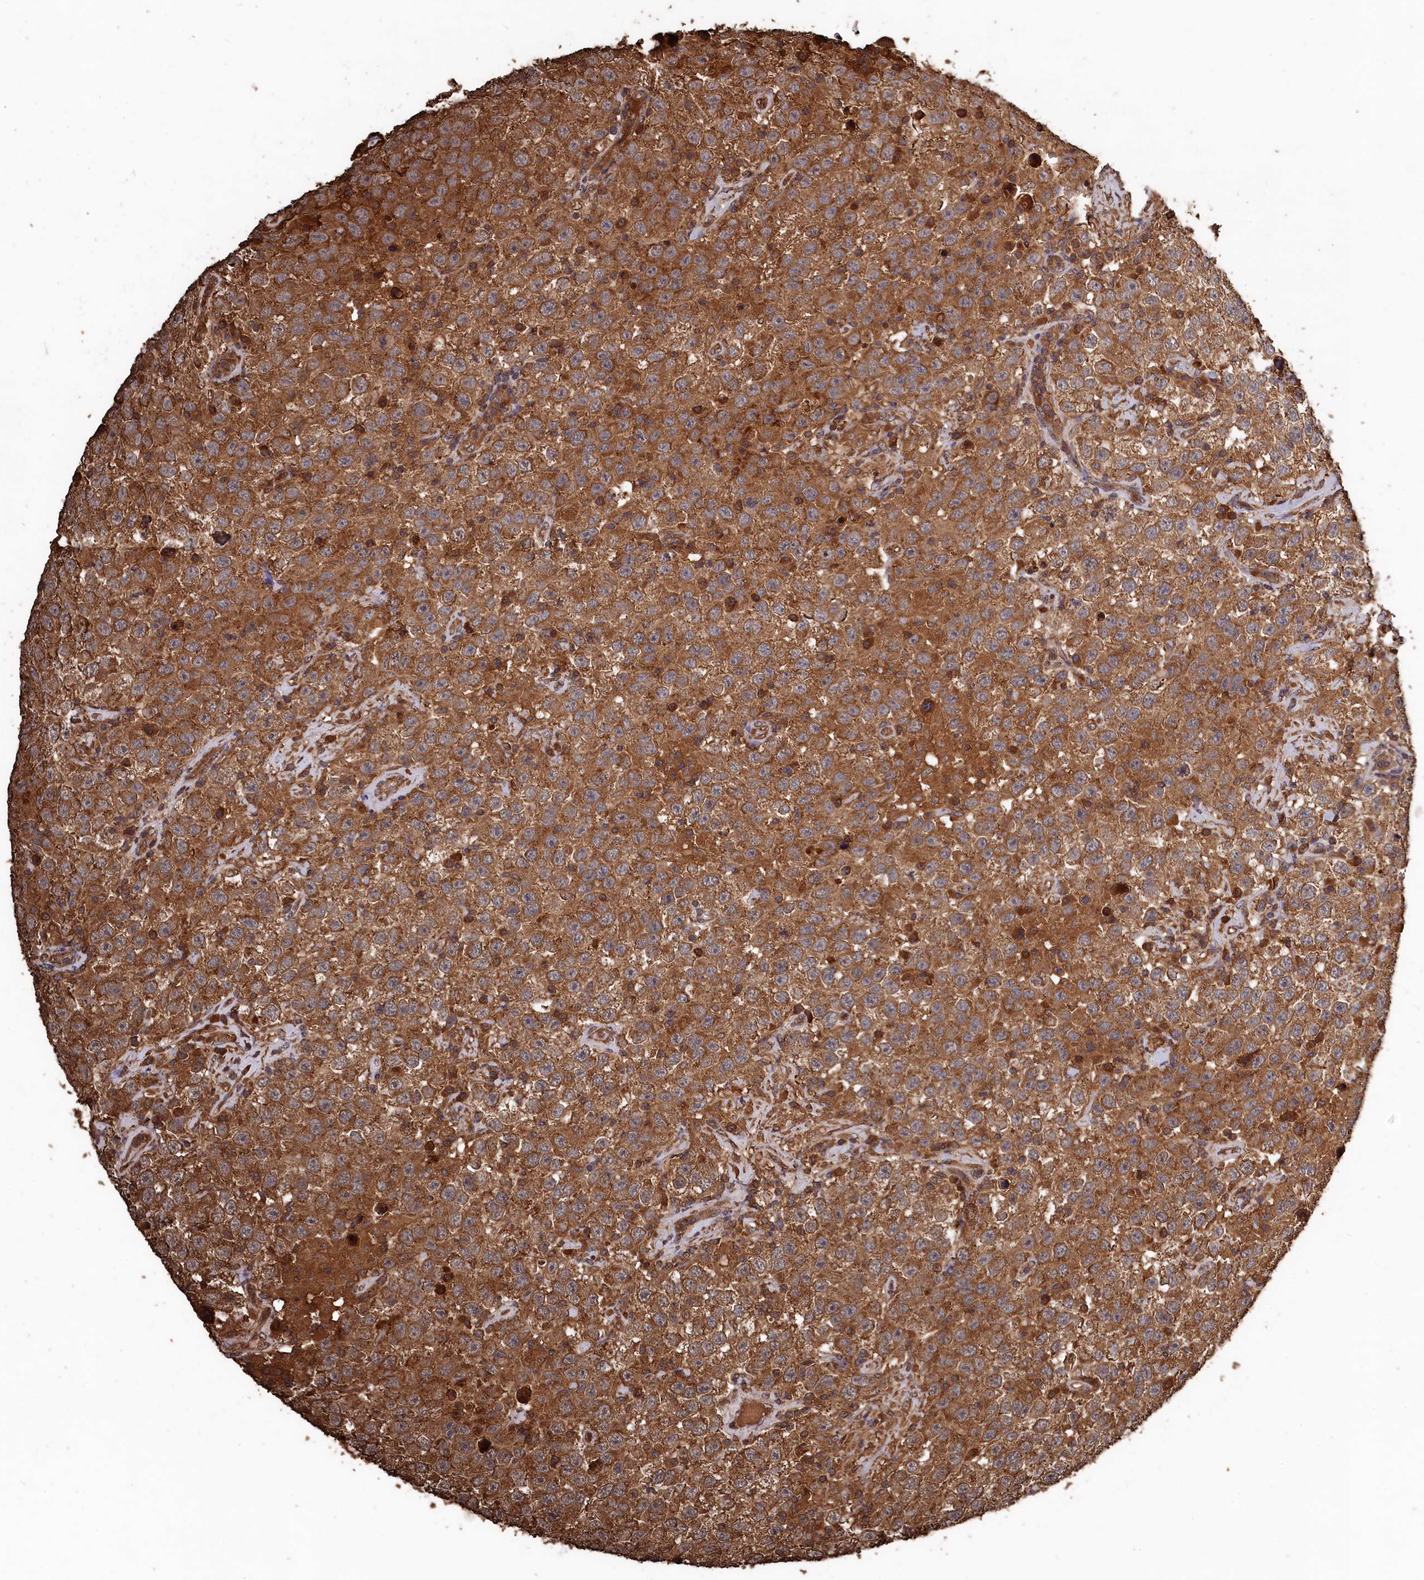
{"staining": {"intensity": "strong", "quantity": ">75%", "location": "cytoplasmic/membranous"}, "tissue": "testis cancer", "cell_type": "Tumor cells", "image_type": "cancer", "snomed": [{"axis": "morphology", "description": "Seminoma, NOS"}, {"axis": "topography", "description": "Testis"}], "caption": "A brown stain shows strong cytoplasmic/membranous positivity of a protein in human testis seminoma tumor cells.", "gene": "SNX33", "patient": {"sex": "male", "age": 41}}